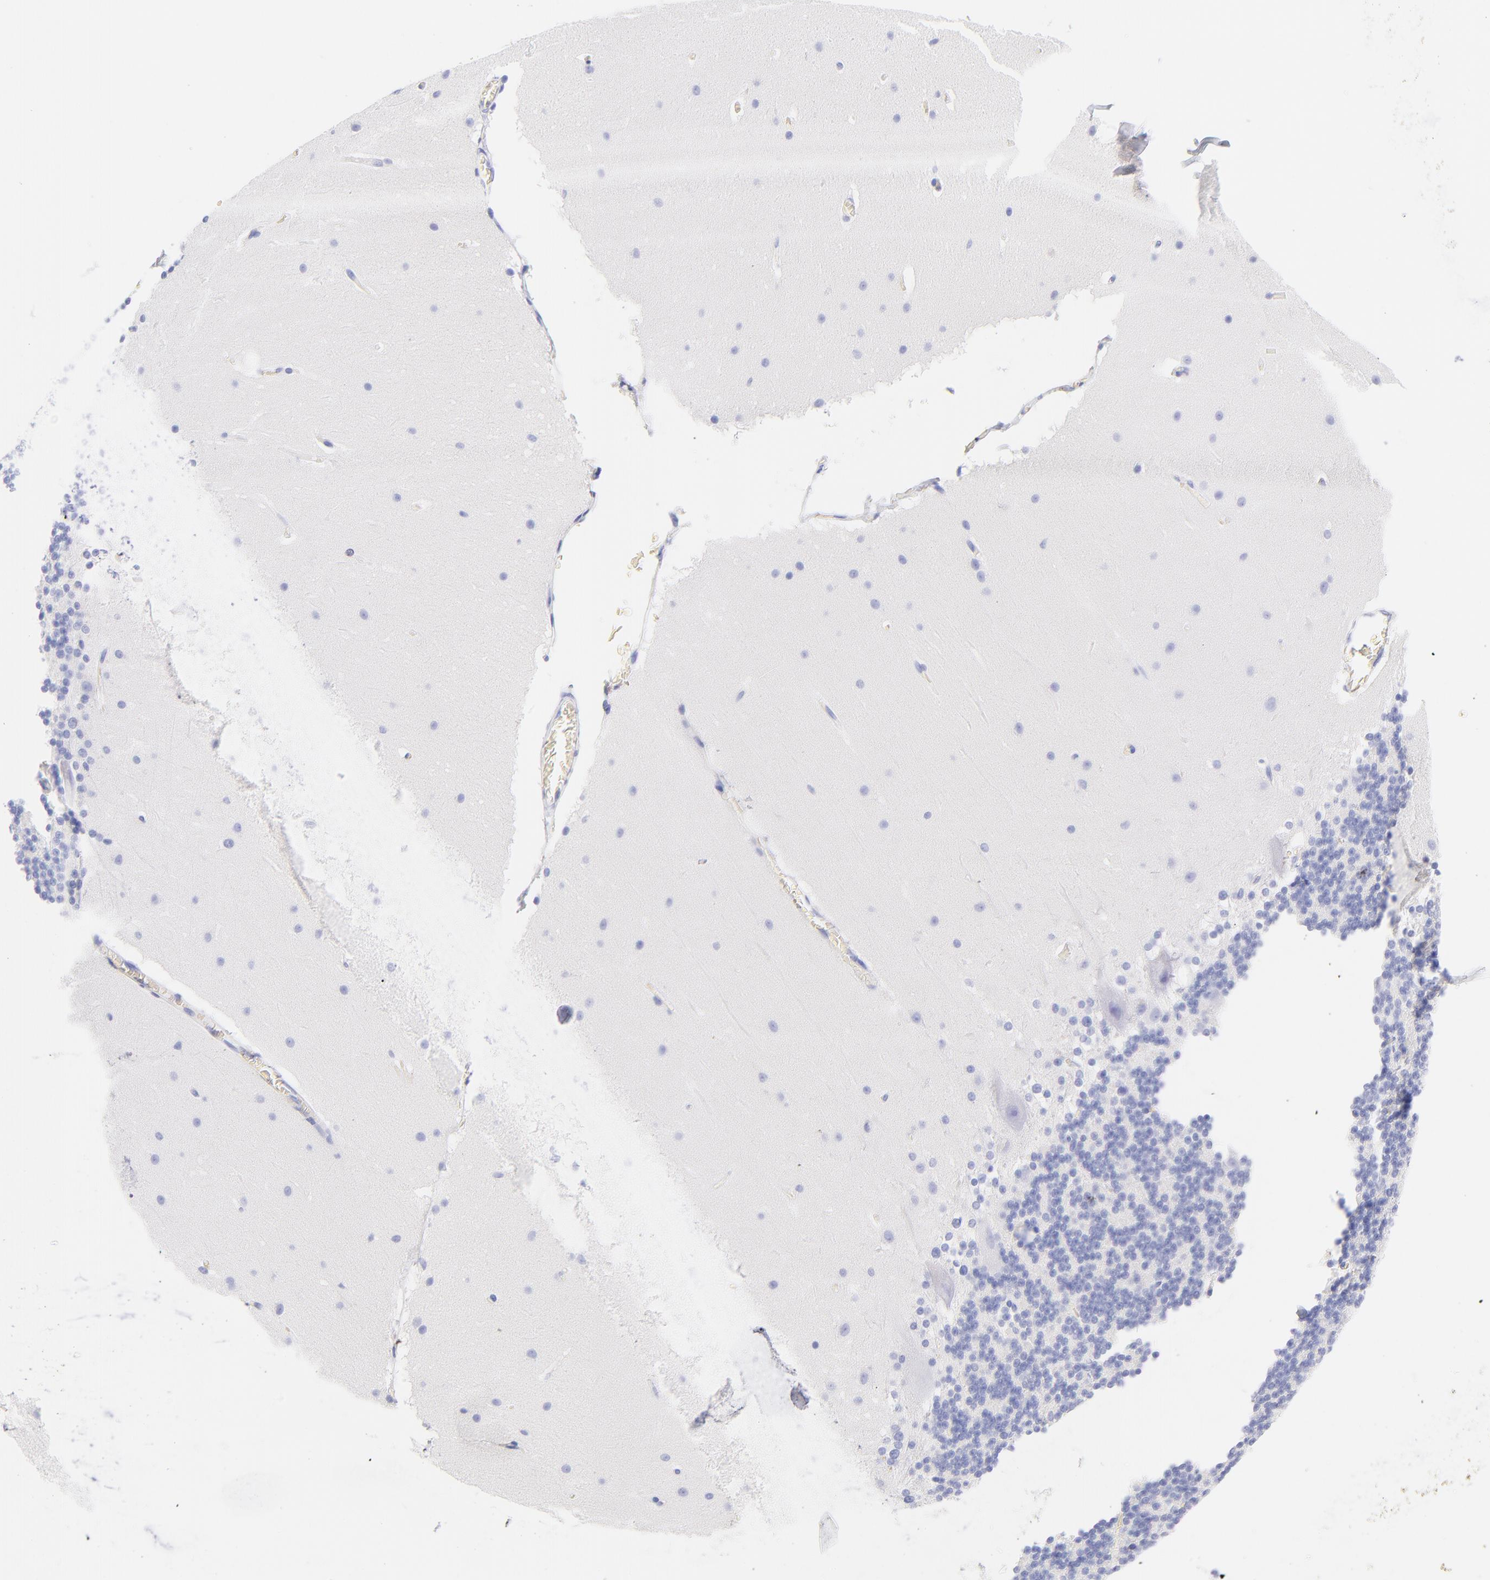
{"staining": {"intensity": "negative", "quantity": "none", "location": "none"}, "tissue": "cerebellum", "cell_type": "Cells in granular layer", "image_type": "normal", "snomed": [{"axis": "morphology", "description": "Normal tissue, NOS"}, {"axis": "topography", "description": "Cerebellum"}], "caption": "This micrograph is of benign cerebellum stained with IHC to label a protein in brown with the nuclei are counter-stained blue. There is no expression in cells in granular layer.", "gene": "FRMPD3", "patient": {"sex": "female", "age": 19}}